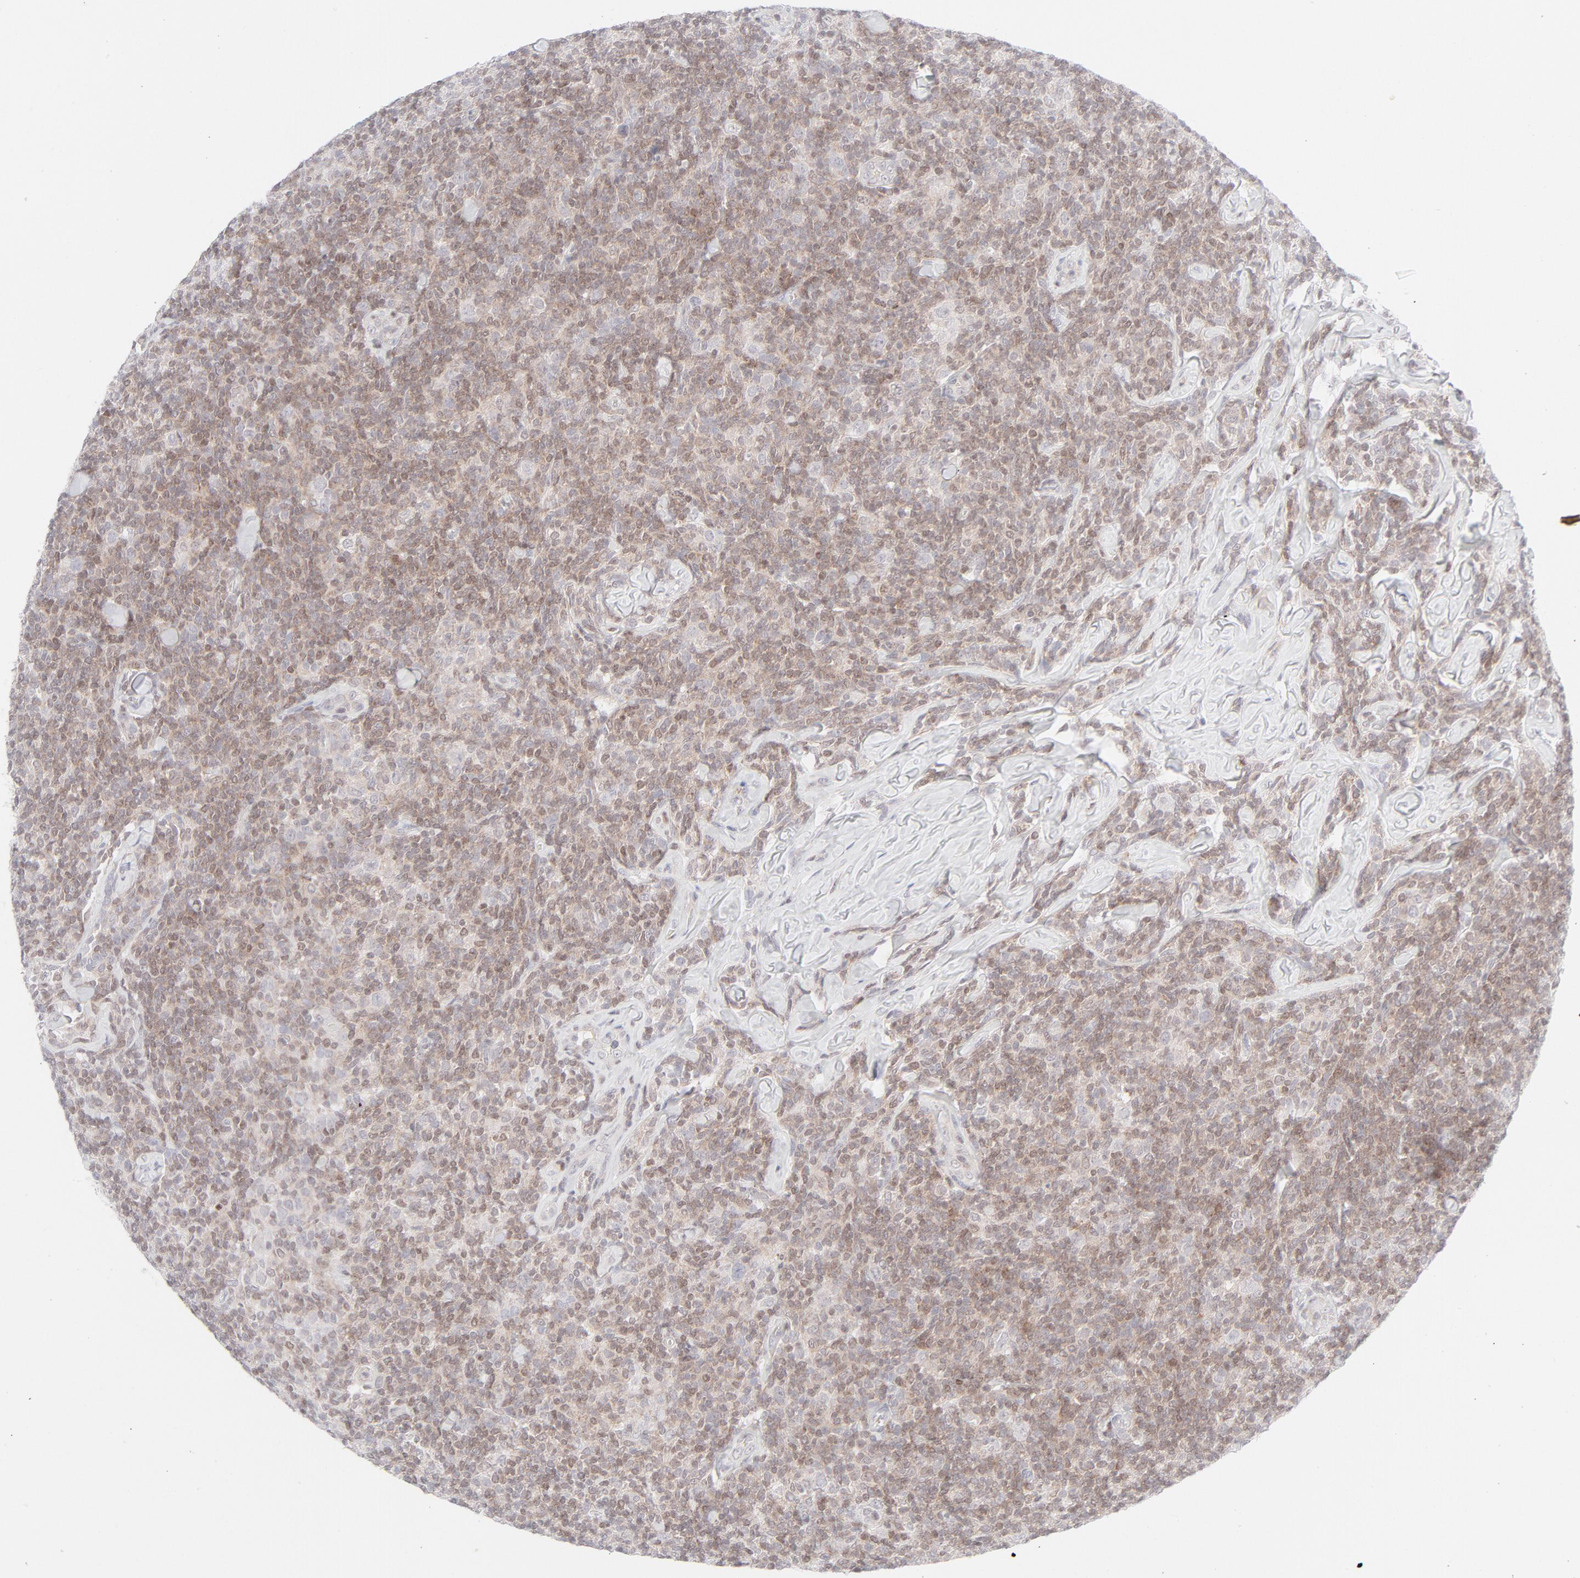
{"staining": {"intensity": "moderate", "quantity": ">75%", "location": "cytoplasmic/membranous,nuclear"}, "tissue": "lymphoma", "cell_type": "Tumor cells", "image_type": "cancer", "snomed": [{"axis": "morphology", "description": "Malignant lymphoma, non-Hodgkin's type, Low grade"}, {"axis": "topography", "description": "Lymph node"}], "caption": "Protein expression analysis of lymphoma shows moderate cytoplasmic/membranous and nuclear expression in approximately >75% of tumor cells.", "gene": "PRKCB", "patient": {"sex": "female", "age": 56}}